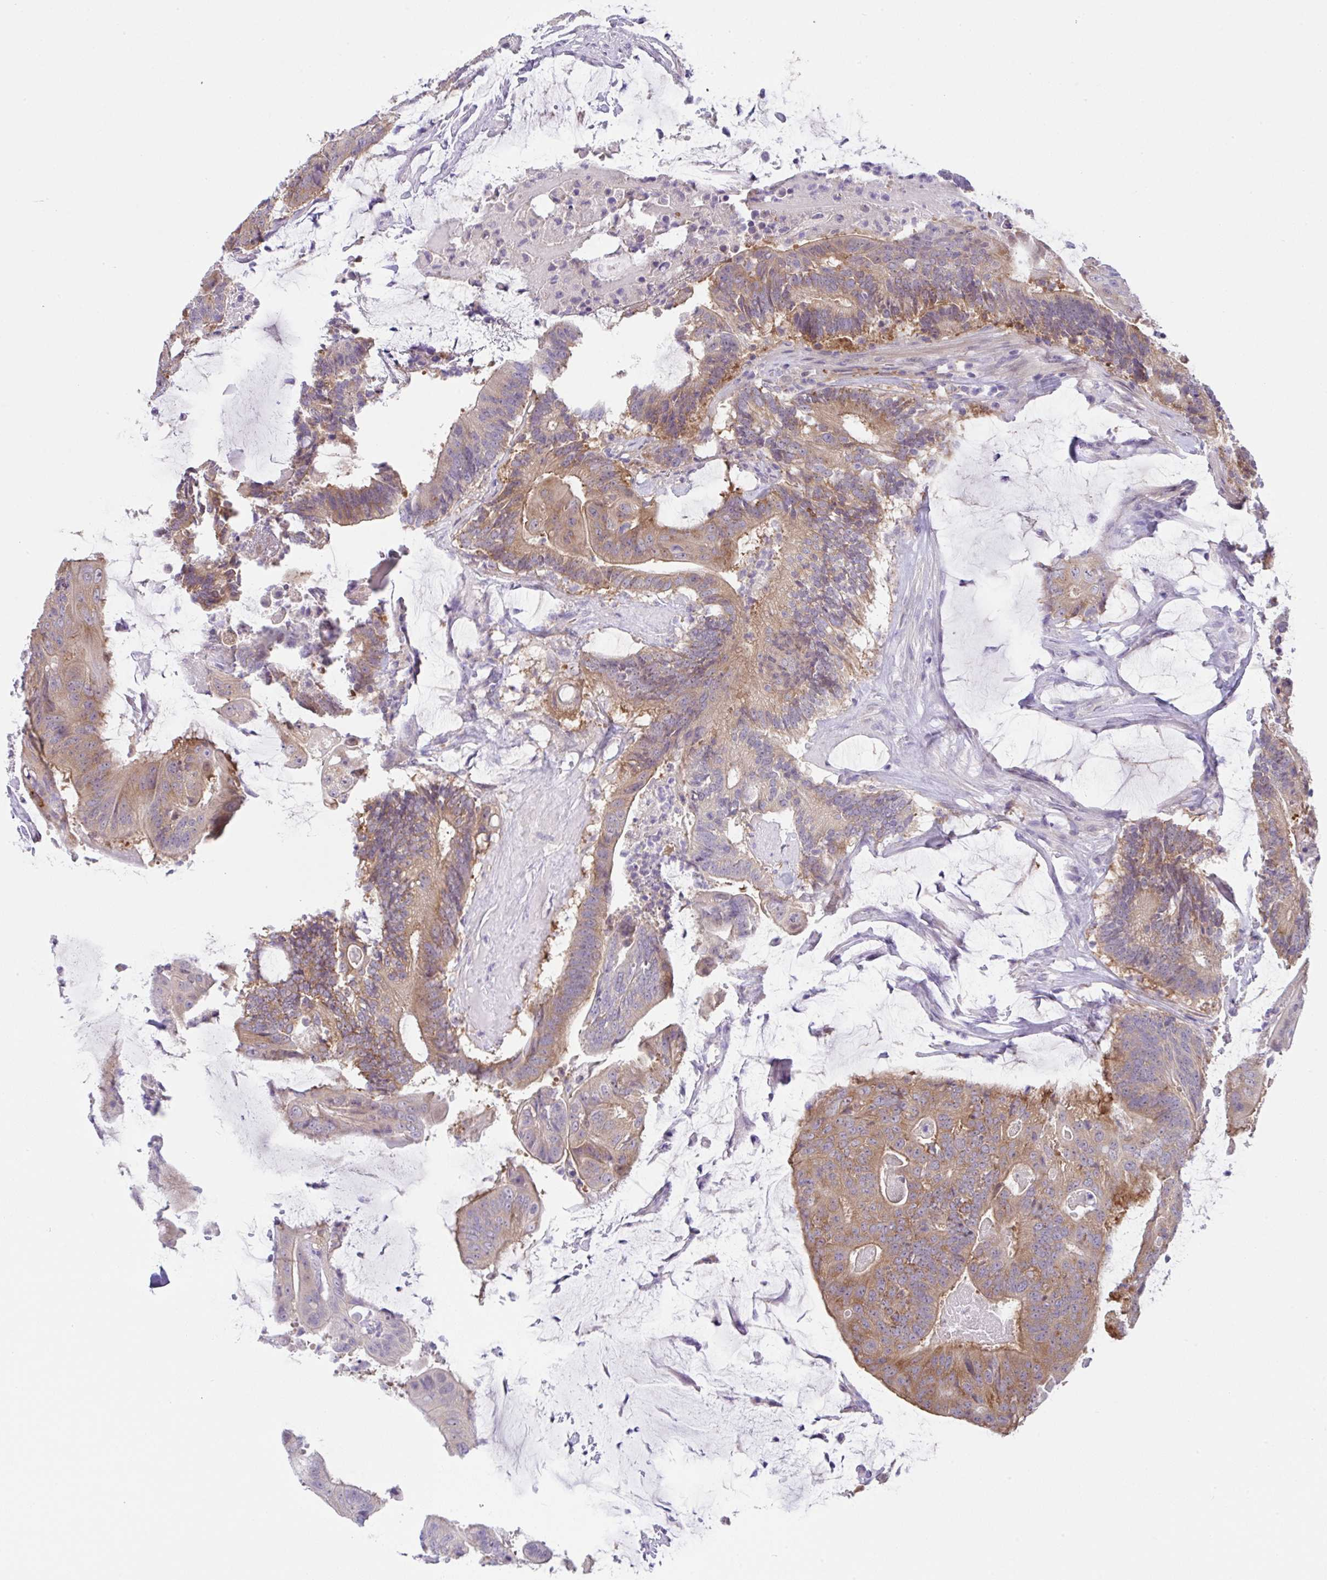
{"staining": {"intensity": "moderate", "quantity": ">75%", "location": "cytoplasmic/membranous"}, "tissue": "colorectal cancer", "cell_type": "Tumor cells", "image_type": "cancer", "snomed": [{"axis": "morphology", "description": "Adenocarcinoma, NOS"}, {"axis": "topography", "description": "Colon"}], "caption": "Immunohistochemical staining of colorectal cancer displays moderate cytoplasmic/membranous protein staining in approximately >75% of tumor cells.", "gene": "TRAF4", "patient": {"sex": "female", "age": 43}}